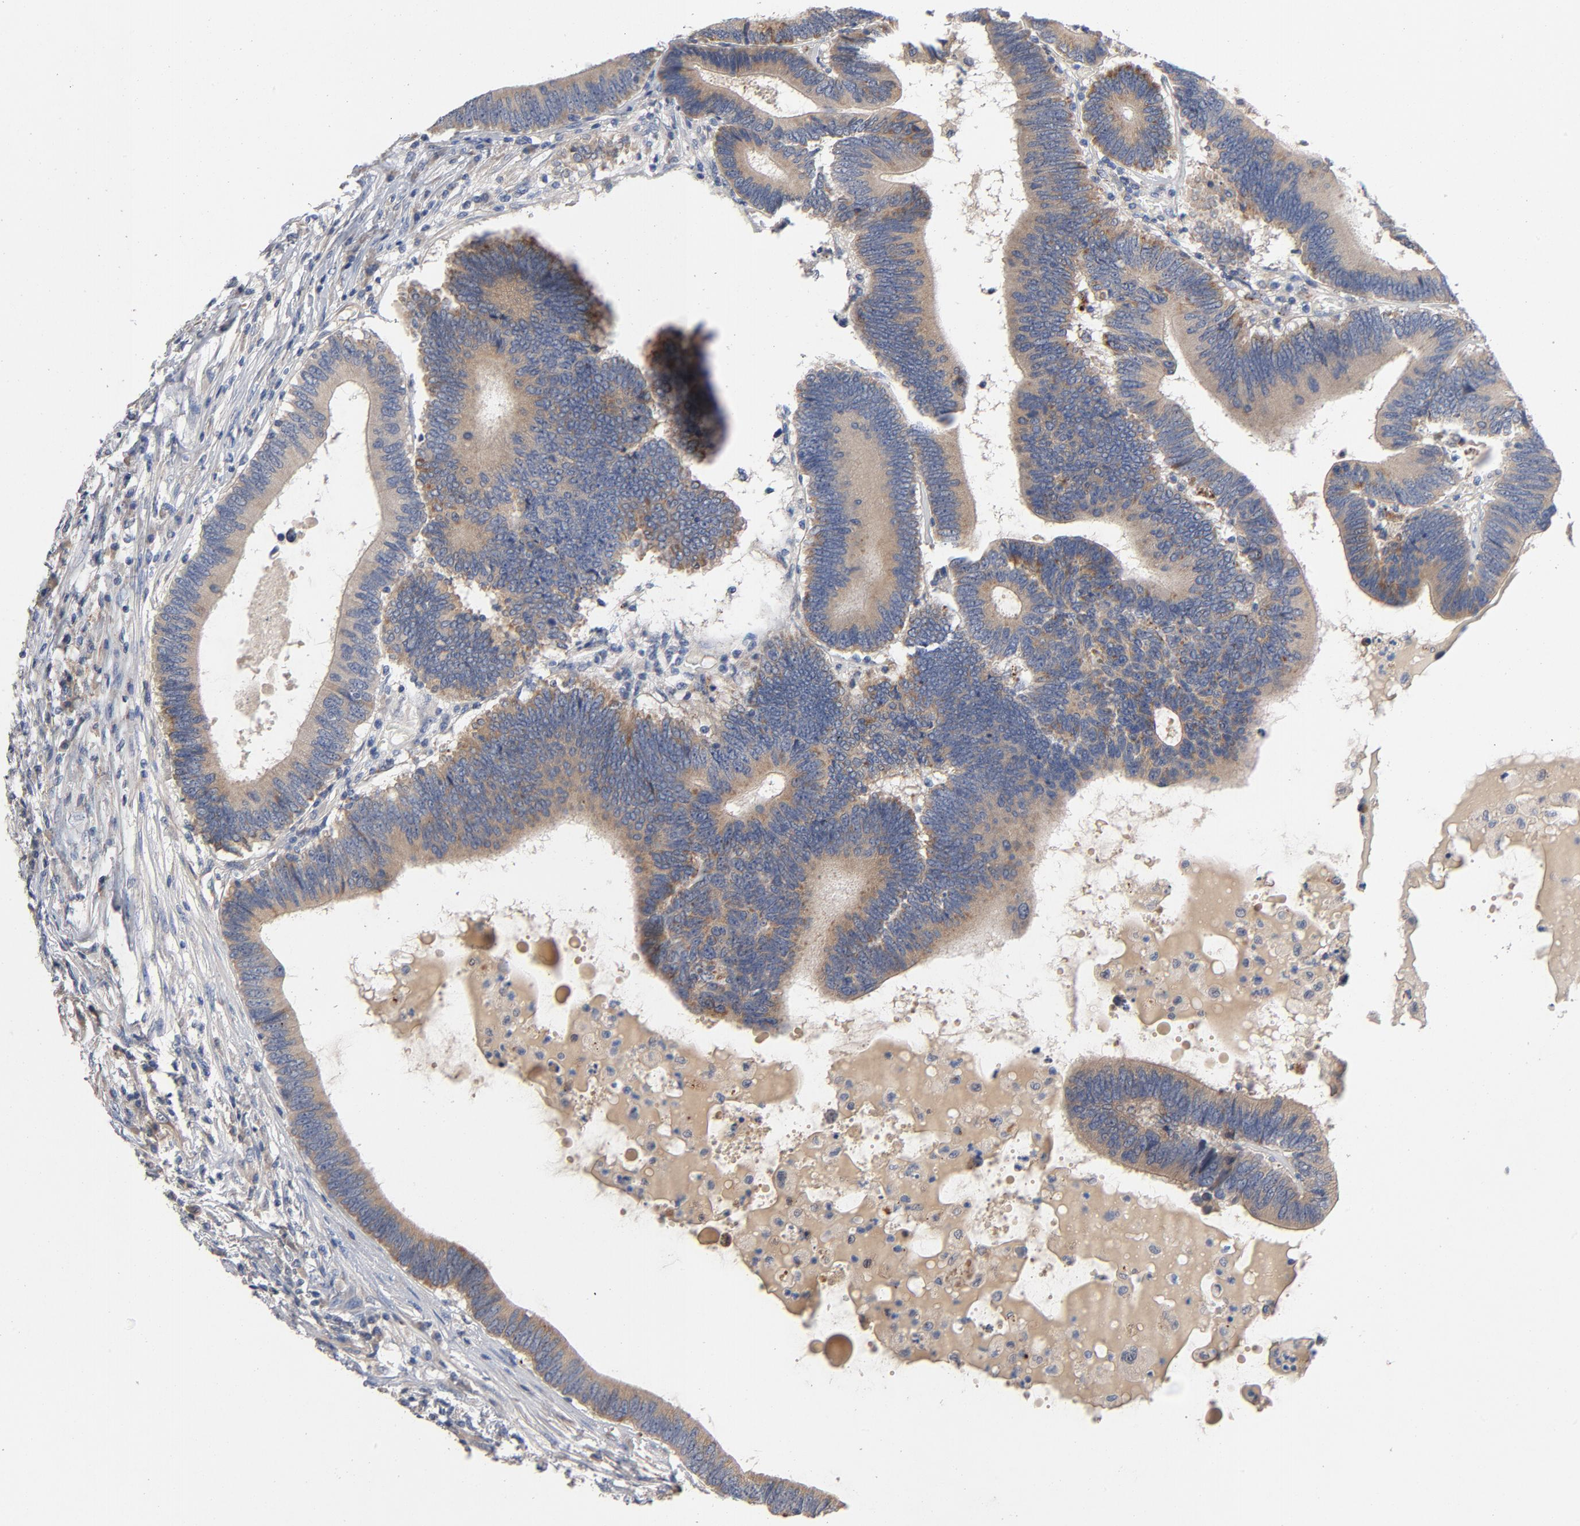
{"staining": {"intensity": "moderate", "quantity": ">75%", "location": "cytoplasmic/membranous"}, "tissue": "colorectal cancer", "cell_type": "Tumor cells", "image_type": "cancer", "snomed": [{"axis": "morphology", "description": "Adenocarcinoma, NOS"}, {"axis": "topography", "description": "Colon"}], "caption": "There is medium levels of moderate cytoplasmic/membranous positivity in tumor cells of adenocarcinoma (colorectal), as demonstrated by immunohistochemical staining (brown color).", "gene": "CCDC134", "patient": {"sex": "female", "age": 78}}